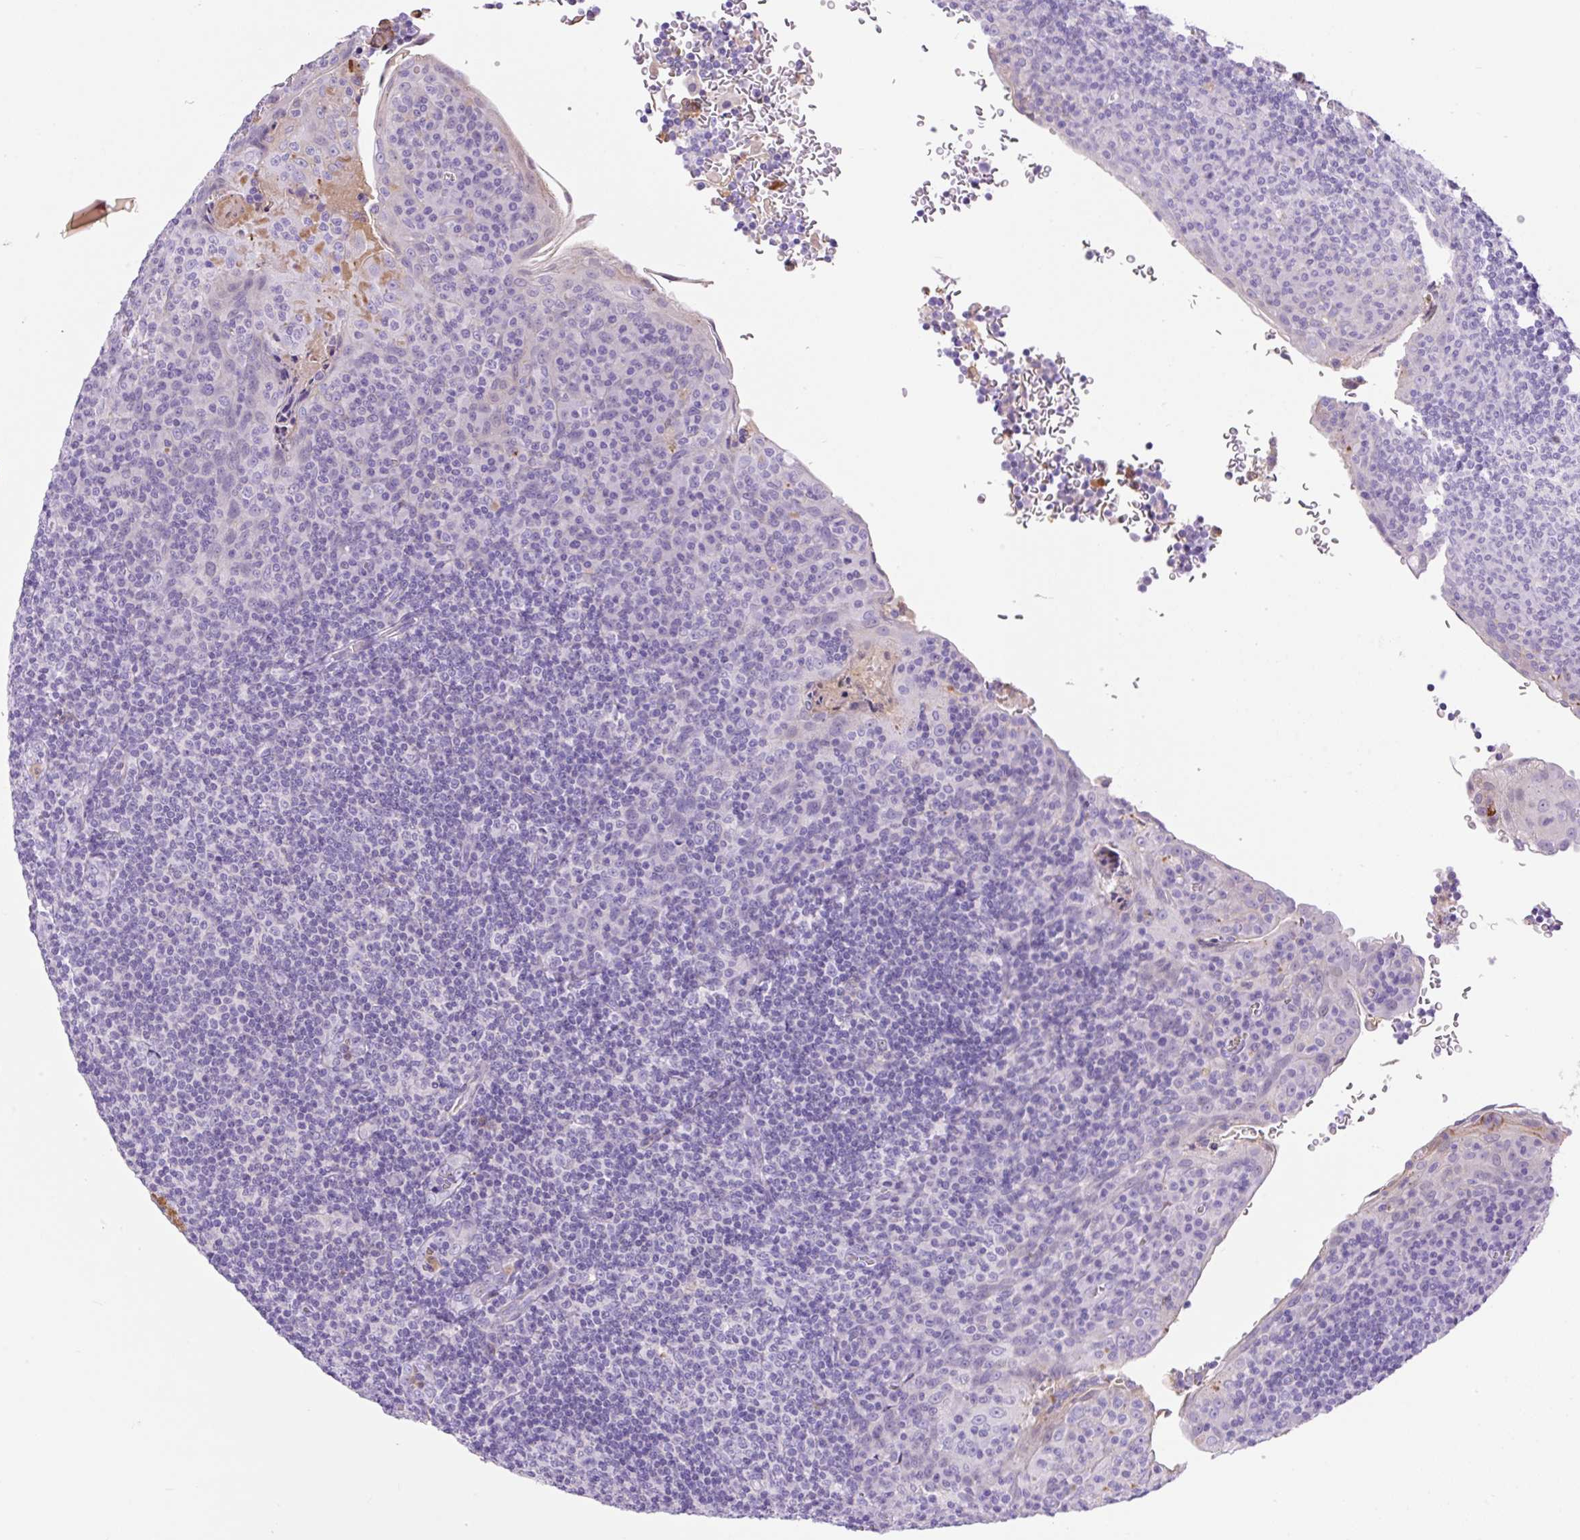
{"staining": {"intensity": "negative", "quantity": "none", "location": "none"}, "tissue": "tonsil", "cell_type": "Germinal center cells", "image_type": "normal", "snomed": [{"axis": "morphology", "description": "Normal tissue, NOS"}, {"axis": "topography", "description": "Tonsil"}], "caption": "This photomicrograph is of normal tonsil stained with IHC to label a protein in brown with the nuclei are counter-stained blue. There is no staining in germinal center cells.", "gene": "TDRD15", "patient": {"sex": "male", "age": 17}}